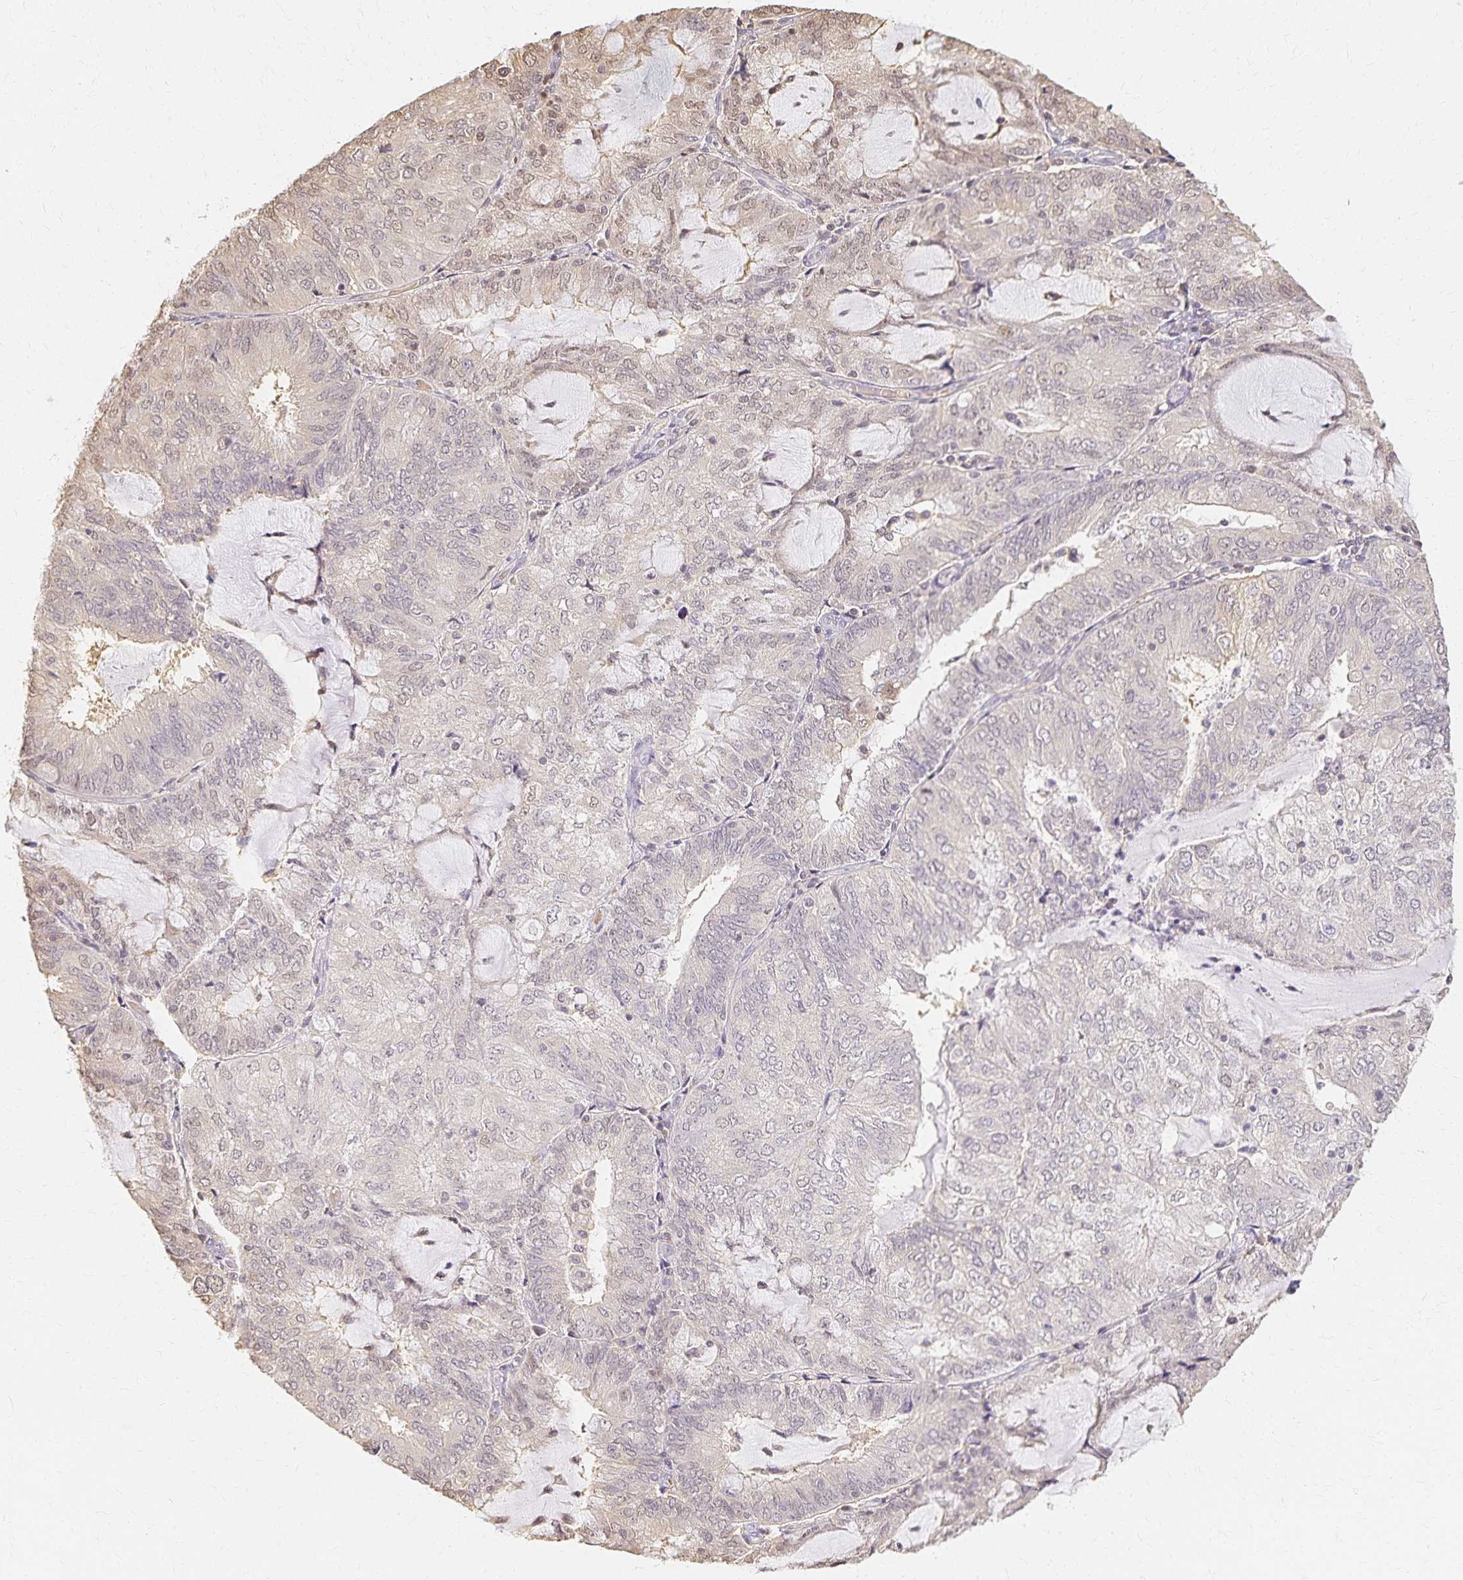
{"staining": {"intensity": "weak", "quantity": "<25%", "location": "nuclear"}, "tissue": "endometrial cancer", "cell_type": "Tumor cells", "image_type": "cancer", "snomed": [{"axis": "morphology", "description": "Adenocarcinoma, NOS"}, {"axis": "topography", "description": "Endometrium"}], "caption": "Endometrial cancer was stained to show a protein in brown. There is no significant staining in tumor cells.", "gene": "AZGP1", "patient": {"sex": "female", "age": 81}}